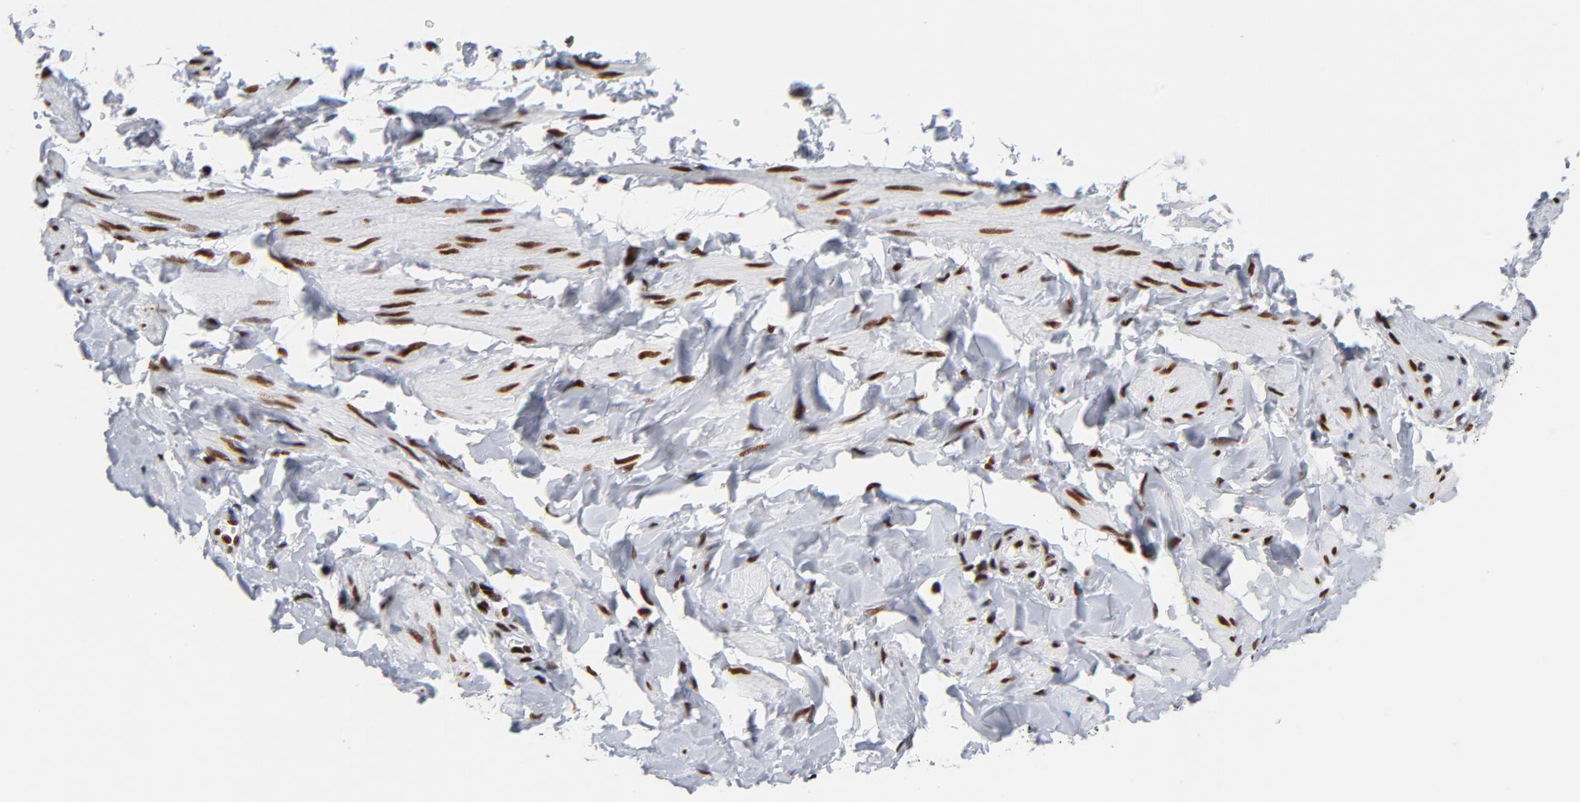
{"staining": {"intensity": "strong", "quantity": ">75%", "location": "nuclear"}, "tissue": "vagina", "cell_type": "Squamous epithelial cells", "image_type": "normal", "snomed": [{"axis": "morphology", "description": "Normal tissue, NOS"}, {"axis": "topography", "description": "Vagina"}], "caption": "Benign vagina was stained to show a protein in brown. There is high levels of strong nuclear positivity in about >75% of squamous epithelial cells.", "gene": "XRCC5", "patient": {"sex": "female", "age": 55}}